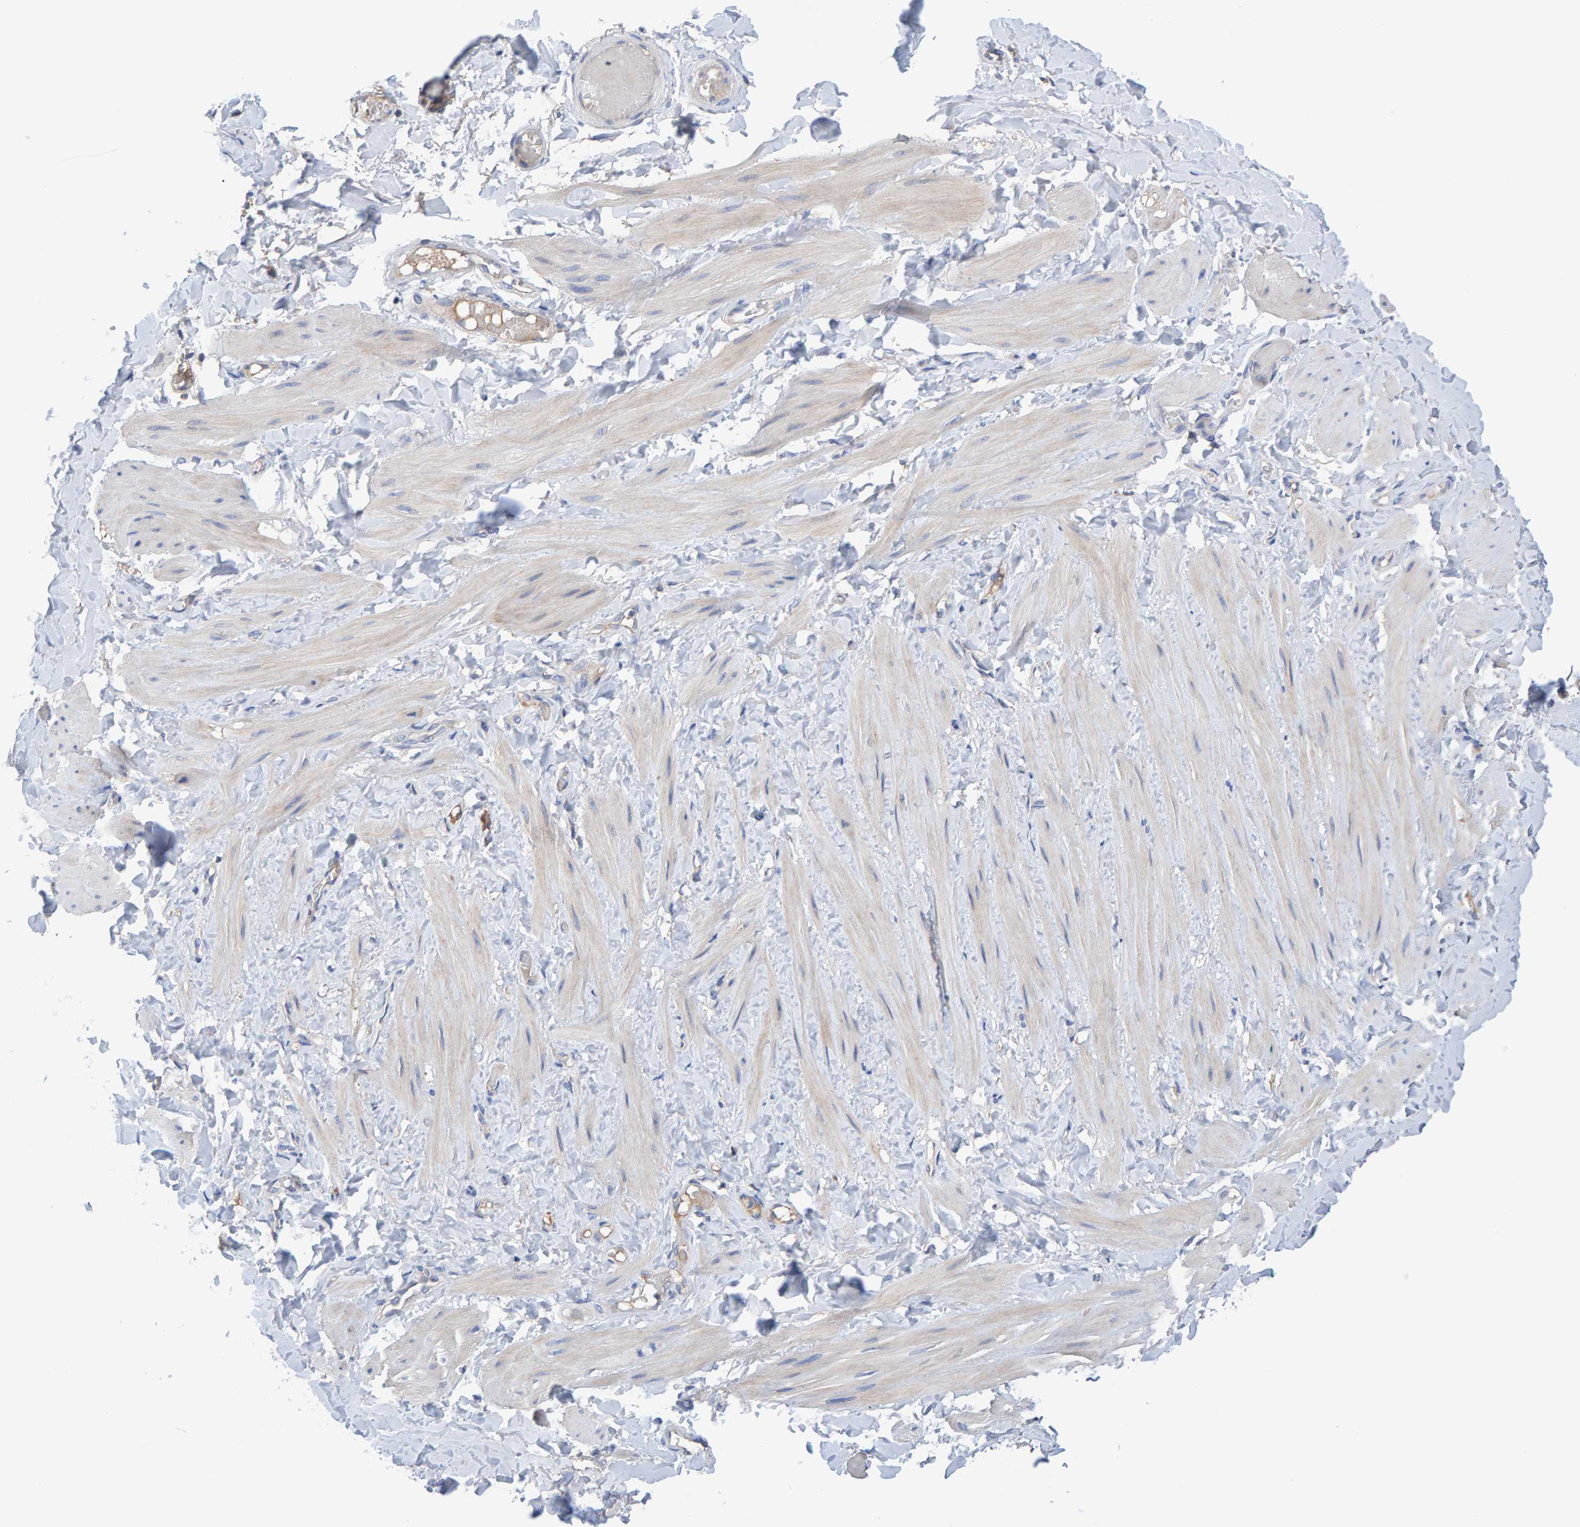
{"staining": {"intensity": "negative", "quantity": "none", "location": "none"}, "tissue": "adipose tissue", "cell_type": "Adipocytes", "image_type": "normal", "snomed": [{"axis": "morphology", "description": "Normal tissue, NOS"}, {"axis": "topography", "description": "Adipose tissue"}, {"axis": "topography", "description": "Vascular tissue"}, {"axis": "topography", "description": "Peripheral nerve tissue"}], "caption": "Histopathology image shows no protein expression in adipocytes of normal adipose tissue.", "gene": "EFR3A", "patient": {"sex": "male", "age": 25}}